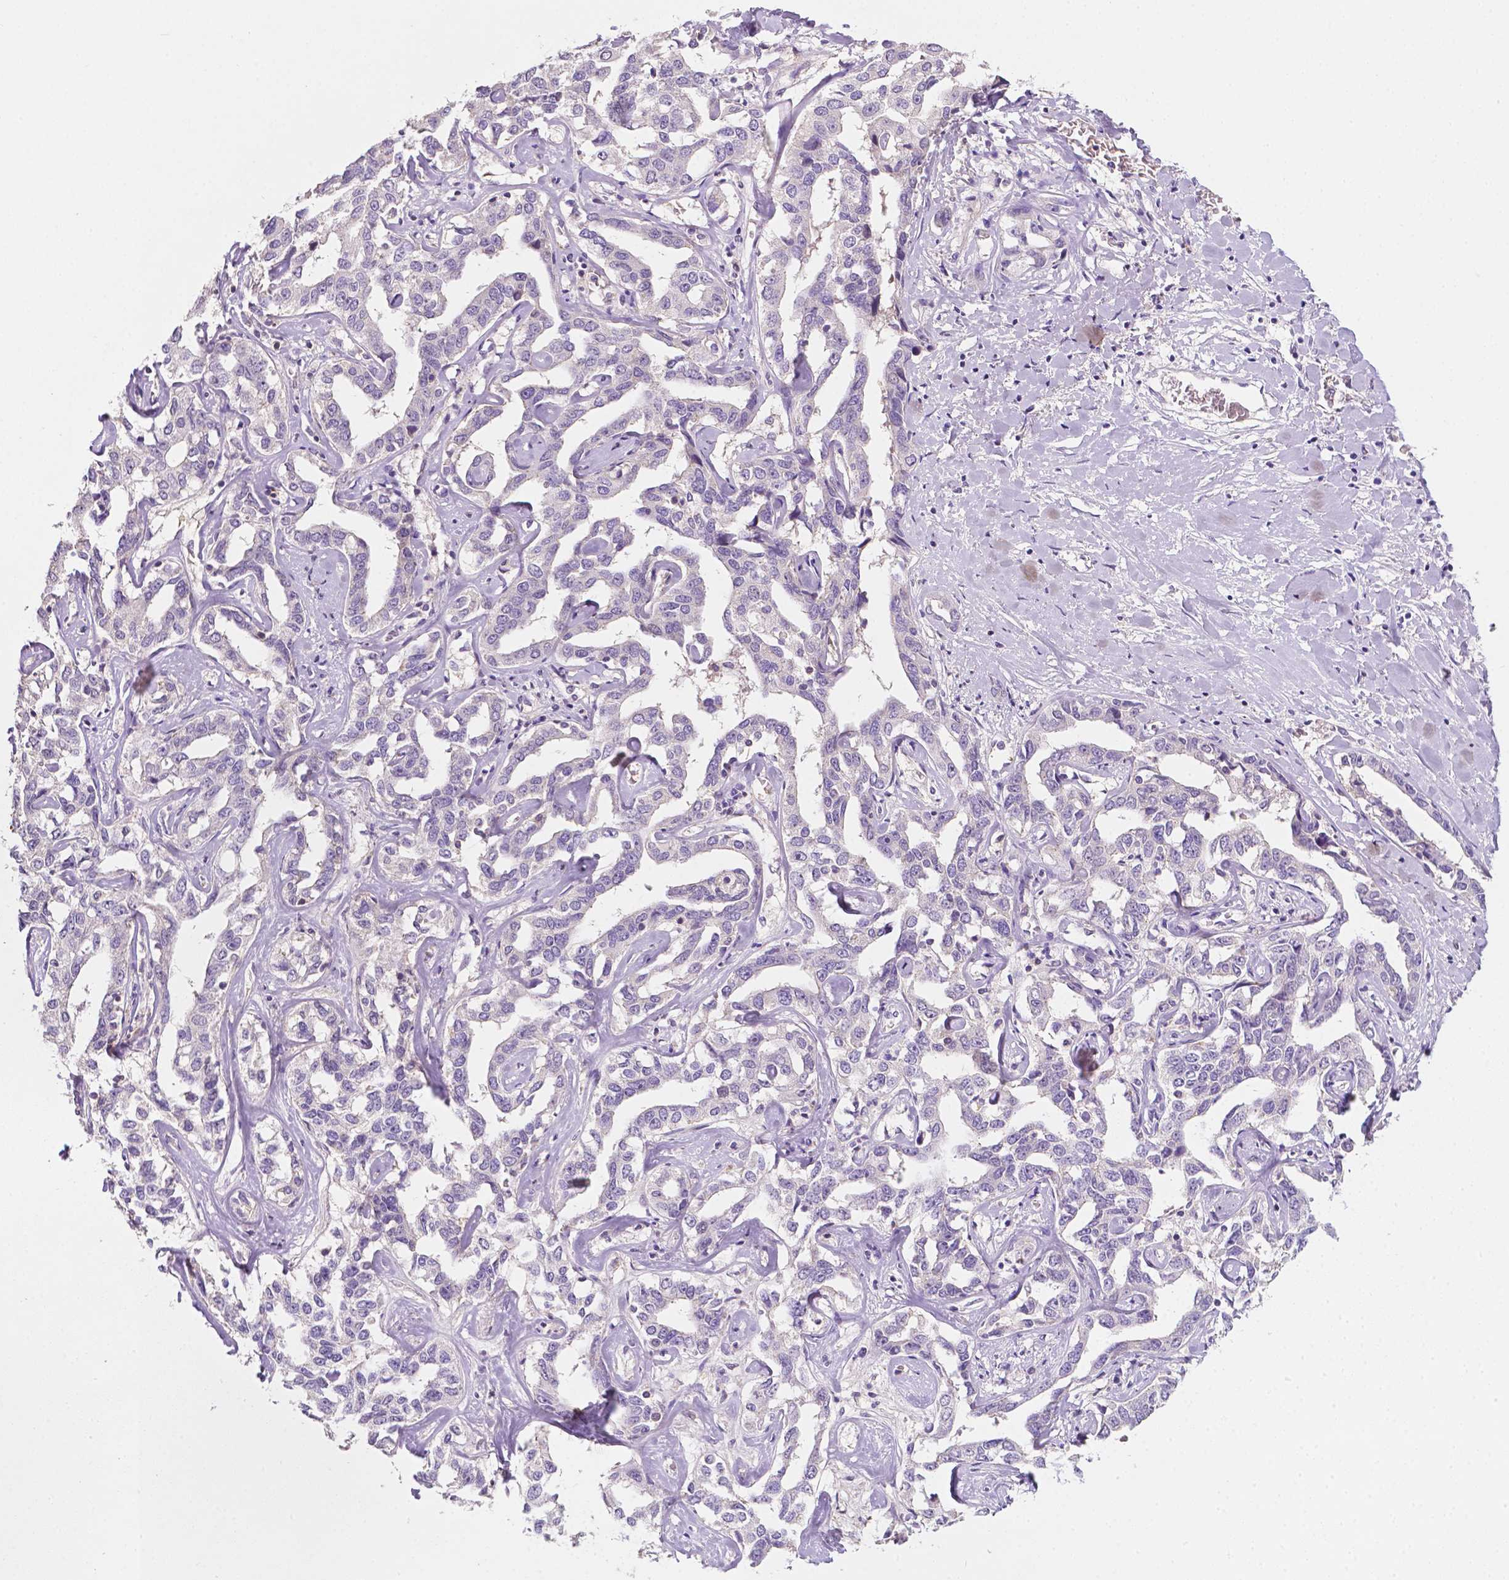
{"staining": {"intensity": "negative", "quantity": "none", "location": "none"}, "tissue": "liver cancer", "cell_type": "Tumor cells", "image_type": "cancer", "snomed": [{"axis": "morphology", "description": "Cholangiocarcinoma"}, {"axis": "topography", "description": "Liver"}], "caption": "DAB immunohistochemical staining of liver cancer (cholangiocarcinoma) exhibits no significant positivity in tumor cells. (DAB (3,3'-diaminobenzidine) immunohistochemistry with hematoxylin counter stain).", "gene": "EGFR", "patient": {"sex": "male", "age": 59}}